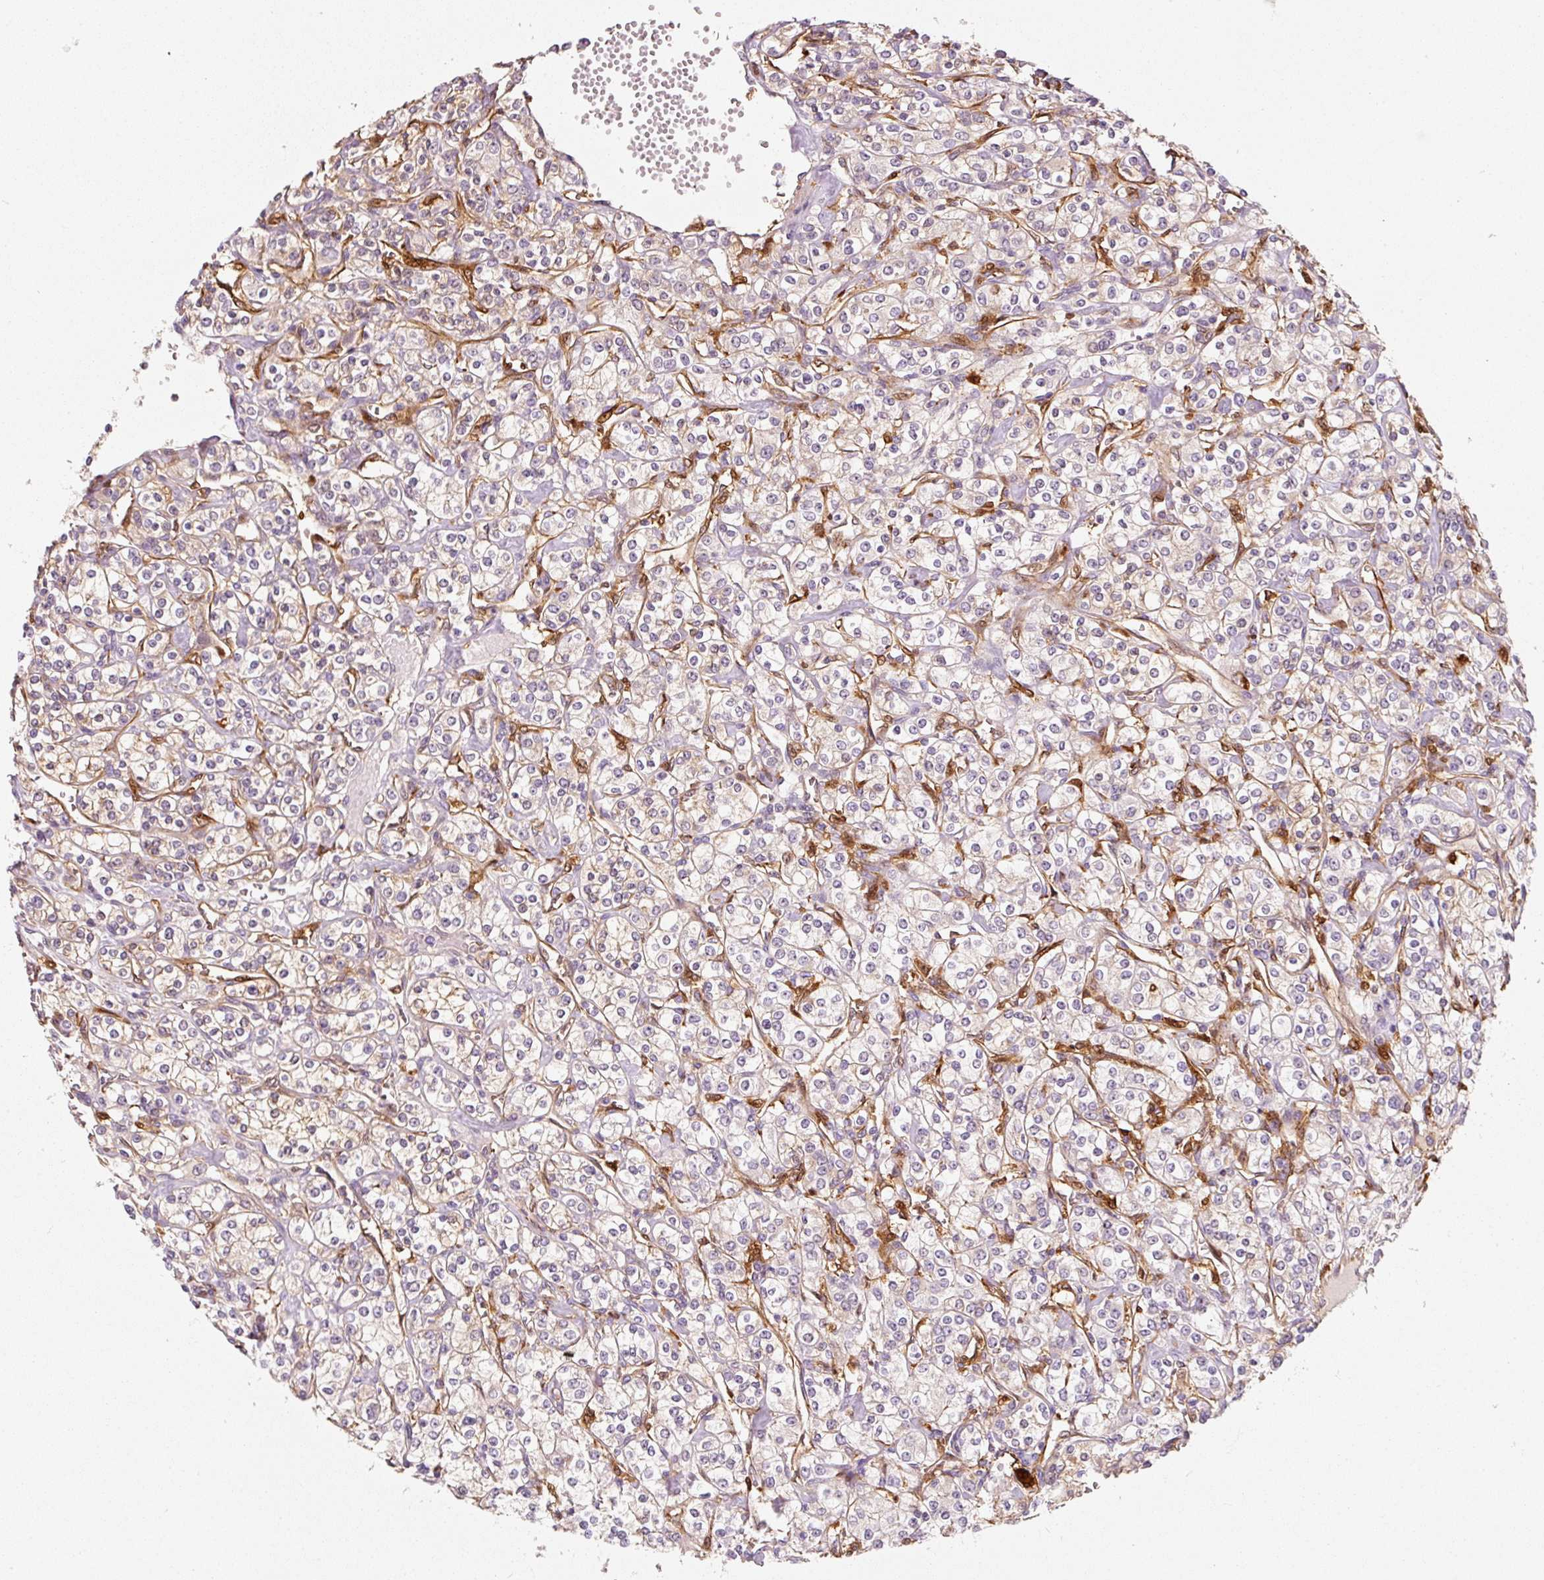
{"staining": {"intensity": "weak", "quantity": "25%-75%", "location": "cytoplasmic/membranous"}, "tissue": "renal cancer", "cell_type": "Tumor cells", "image_type": "cancer", "snomed": [{"axis": "morphology", "description": "Adenocarcinoma, NOS"}, {"axis": "topography", "description": "Kidney"}], "caption": "Immunohistochemistry (DAB) staining of human renal cancer (adenocarcinoma) displays weak cytoplasmic/membranous protein expression in approximately 25%-75% of tumor cells. (DAB (3,3'-diaminobenzidine) IHC with brightfield microscopy, high magnification).", "gene": "IQGAP2", "patient": {"sex": "male", "age": 77}}